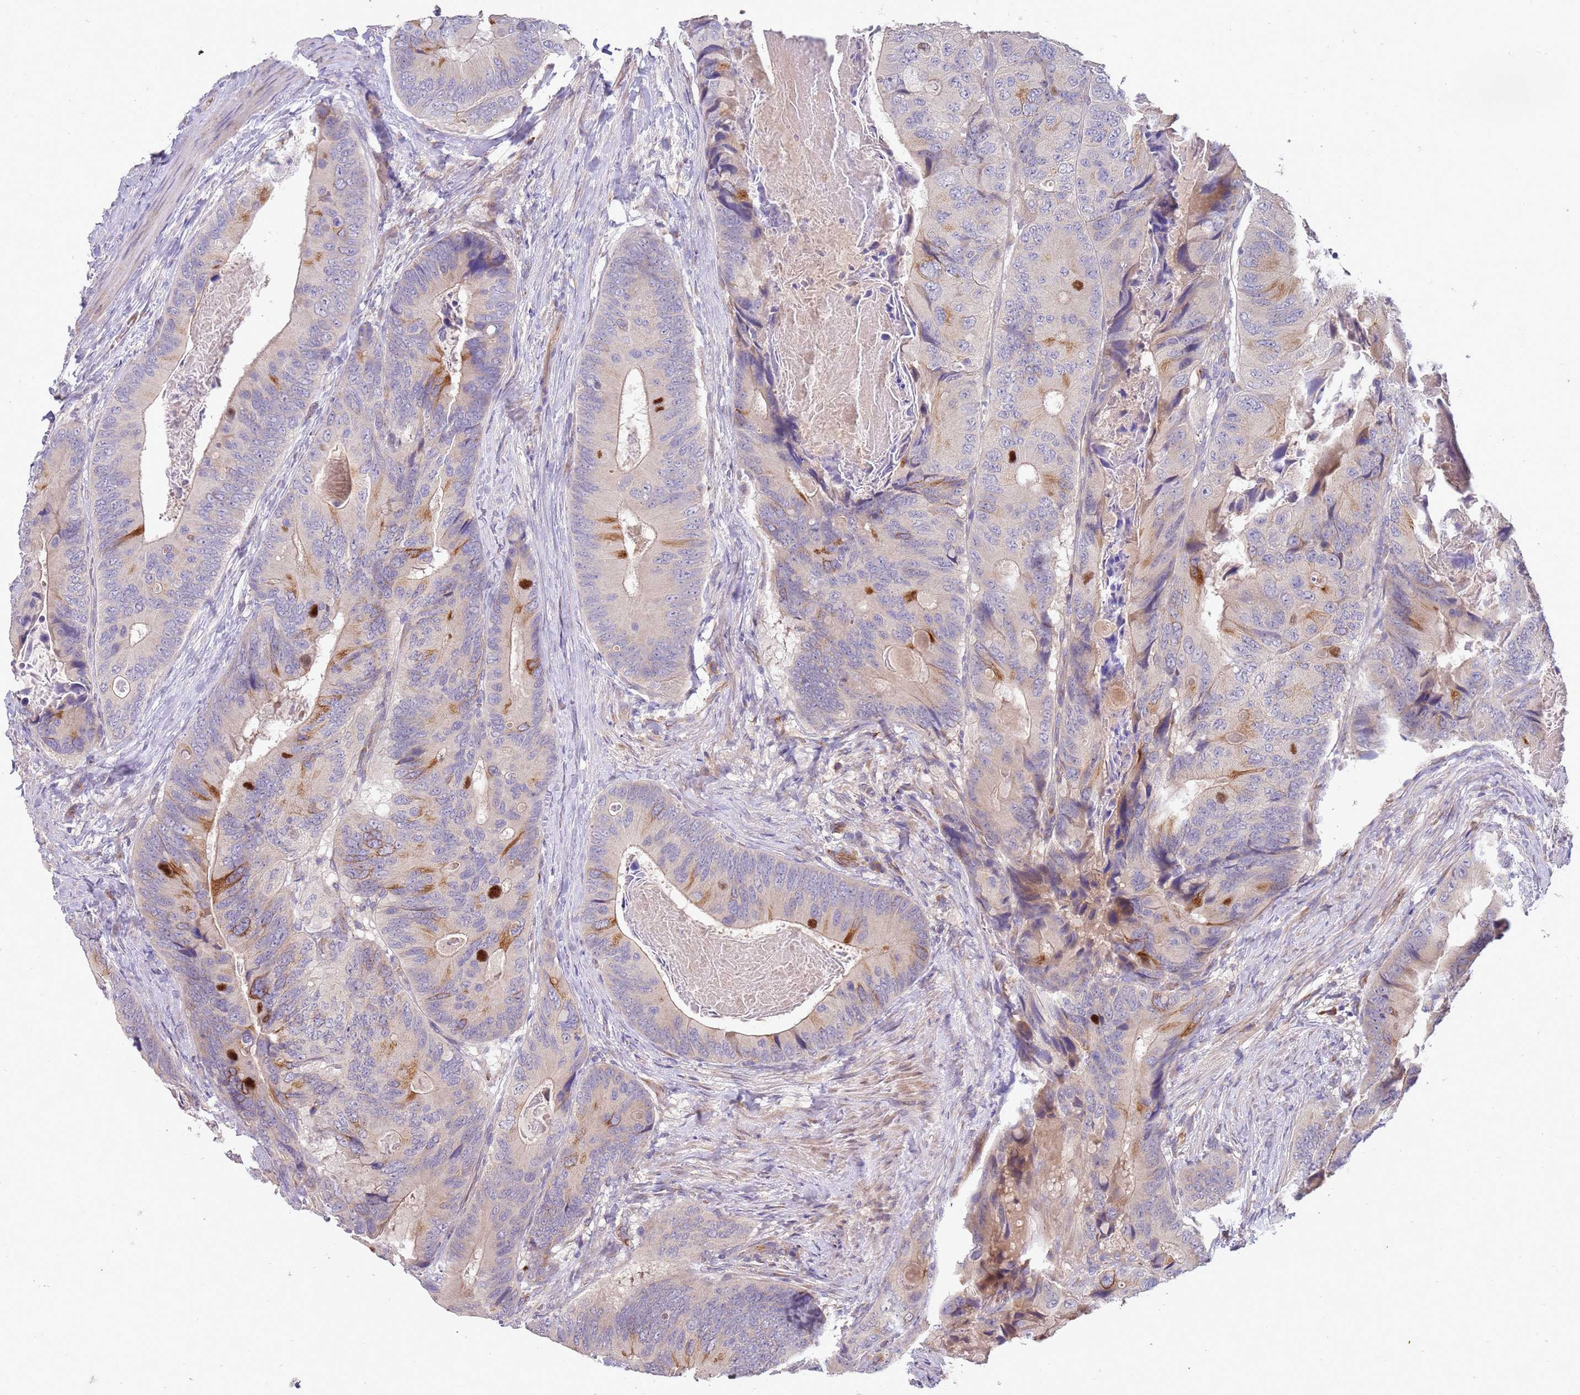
{"staining": {"intensity": "moderate", "quantity": "<25%", "location": "cytoplasmic/membranous"}, "tissue": "colorectal cancer", "cell_type": "Tumor cells", "image_type": "cancer", "snomed": [{"axis": "morphology", "description": "Adenocarcinoma, NOS"}, {"axis": "topography", "description": "Colon"}], "caption": "Immunohistochemical staining of human colorectal adenocarcinoma shows moderate cytoplasmic/membranous protein positivity in approximately <25% of tumor cells. The staining is performed using DAB (3,3'-diaminobenzidine) brown chromogen to label protein expression. The nuclei are counter-stained blue using hematoxylin.", "gene": "NMUR2", "patient": {"sex": "male", "age": 84}}